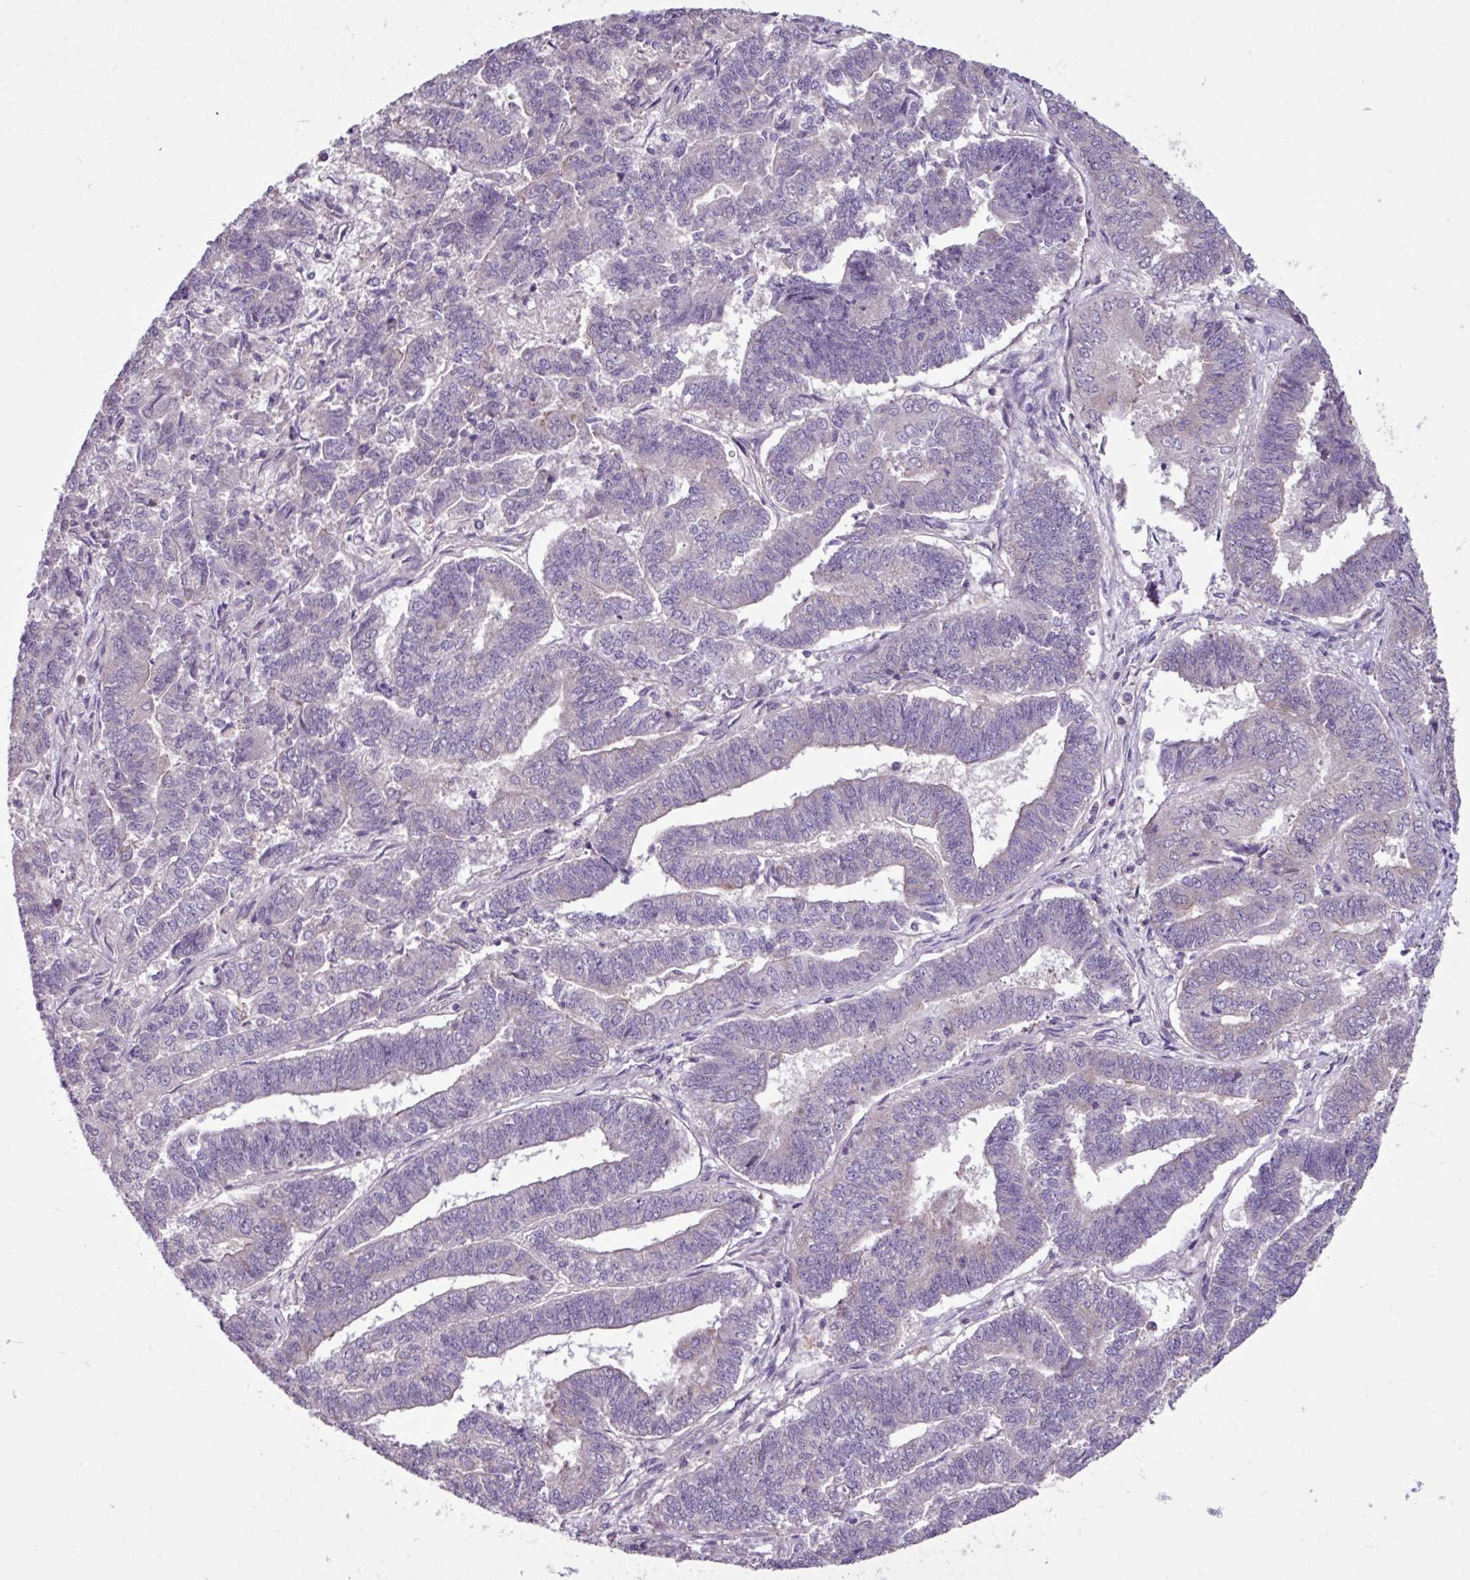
{"staining": {"intensity": "negative", "quantity": "none", "location": "none"}, "tissue": "endometrial cancer", "cell_type": "Tumor cells", "image_type": "cancer", "snomed": [{"axis": "morphology", "description": "Adenocarcinoma, NOS"}, {"axis": "topography", "description": "Endometrium"}], "caption": "Immunohistochemistry histopathology image of human adenocarcinoma (endometrial) stained for a protein (brown), which displays no positivity in tumor cells. (DAB (3,3'-diaminobenzidine) immunohistochemistry (IHC) with hematoxylin counter stain).", "gene": "MROH2A", "patient": {"sex": "female", "age": 72}}